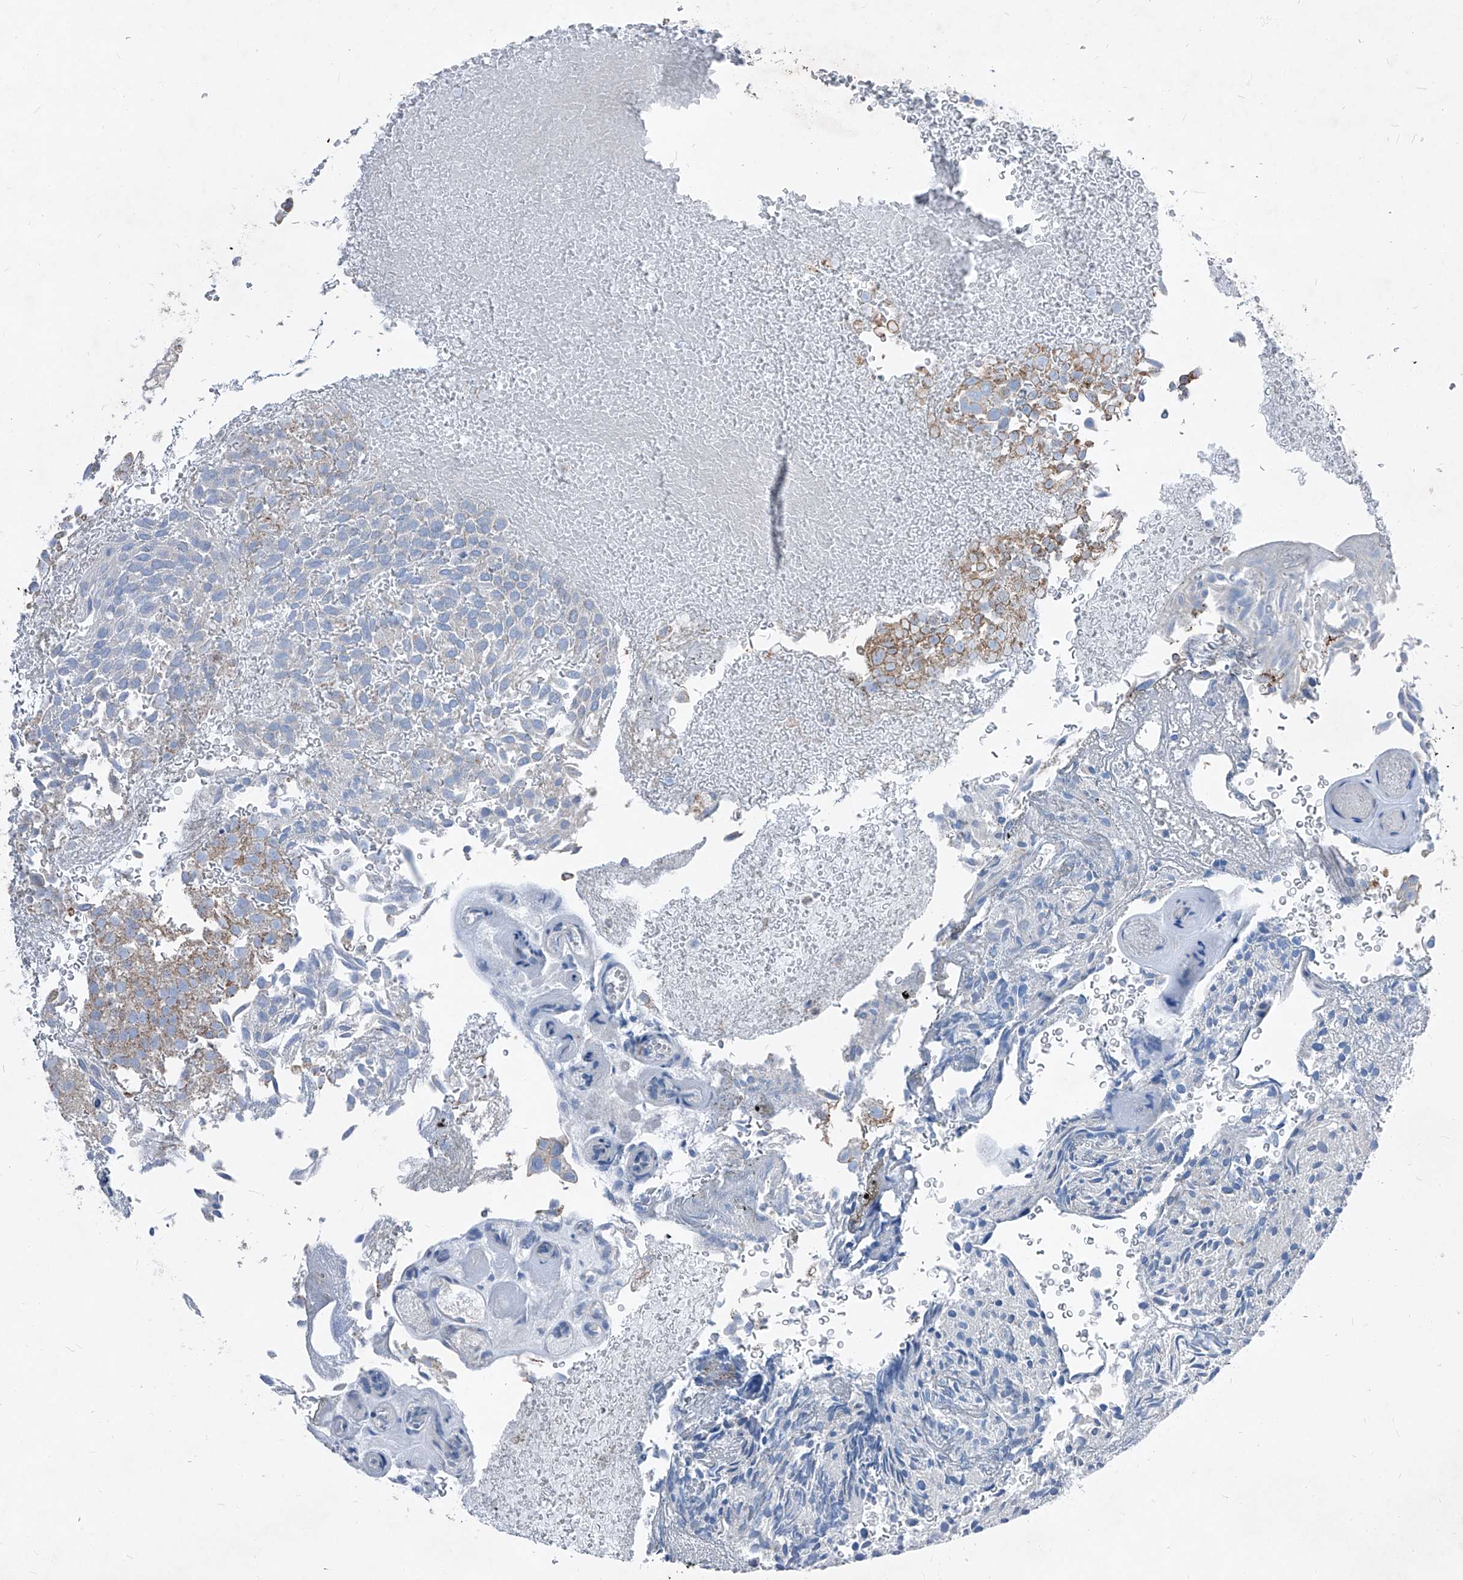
{"staining": {"intensity": "weak", "quantity": "<25%", "location": "cytoplasmic/membranous"}, "tissue": "urothelial cancer", "cell_type": "Tumor cells", "image_type": "cancer", "snomed": [{"axis": "morphology", "description": "Urothelial carcinoma, Low grade"}, {"axis": "topography", "description": "Urinary bladder"}], "caption": "Immunohistochemistry (IHC) of urothelial cancer shows no staining in tumor cells. The staining is performed using DAB (3,3'-diaminobenzidine) brown chromogen with nuclei counter-stained in using hematoxylin.", "gene": "AGPS", "patient": {"sex": "male", "age": 78}}